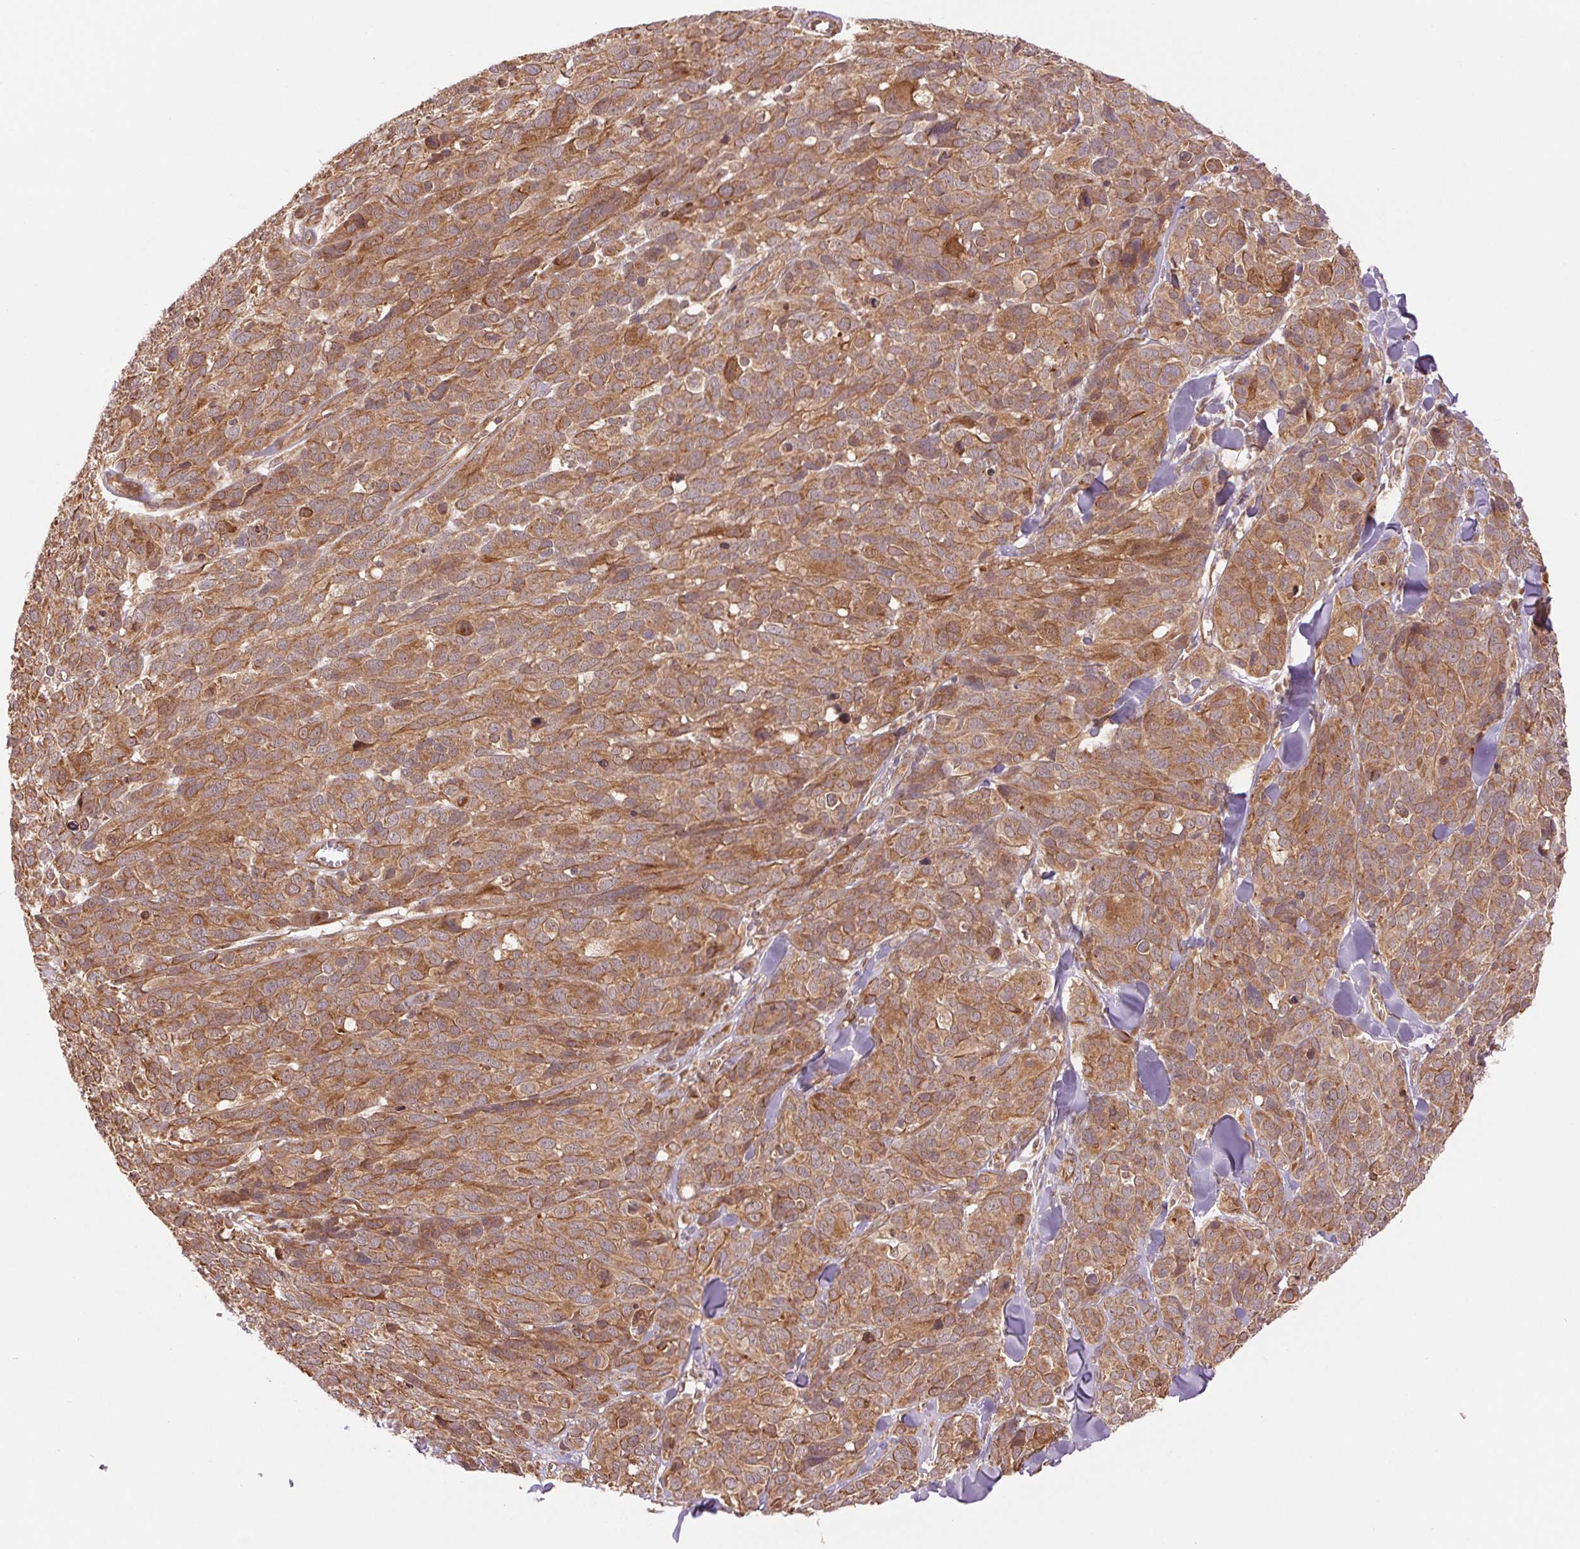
{"staining": {"intensity": "moderate", "quantity": ">75%", "location": "cytoplasmic/membranous"}, "tissue": "melanoma", "cell_type": "Tumor cells", "image_type": "cancer", "snomed": [{"axis": "morphology", "description": "Malignant melanoma, NOS"}, {"axis": "topography", "description": "Skin"}], "caption": "Moderate cytoplasmic/membranous expression is seen in about >75% of tumor cells in malignant melanoma.", "gene": "STARD7", "patient": {"sex": "male", "age": 51}}